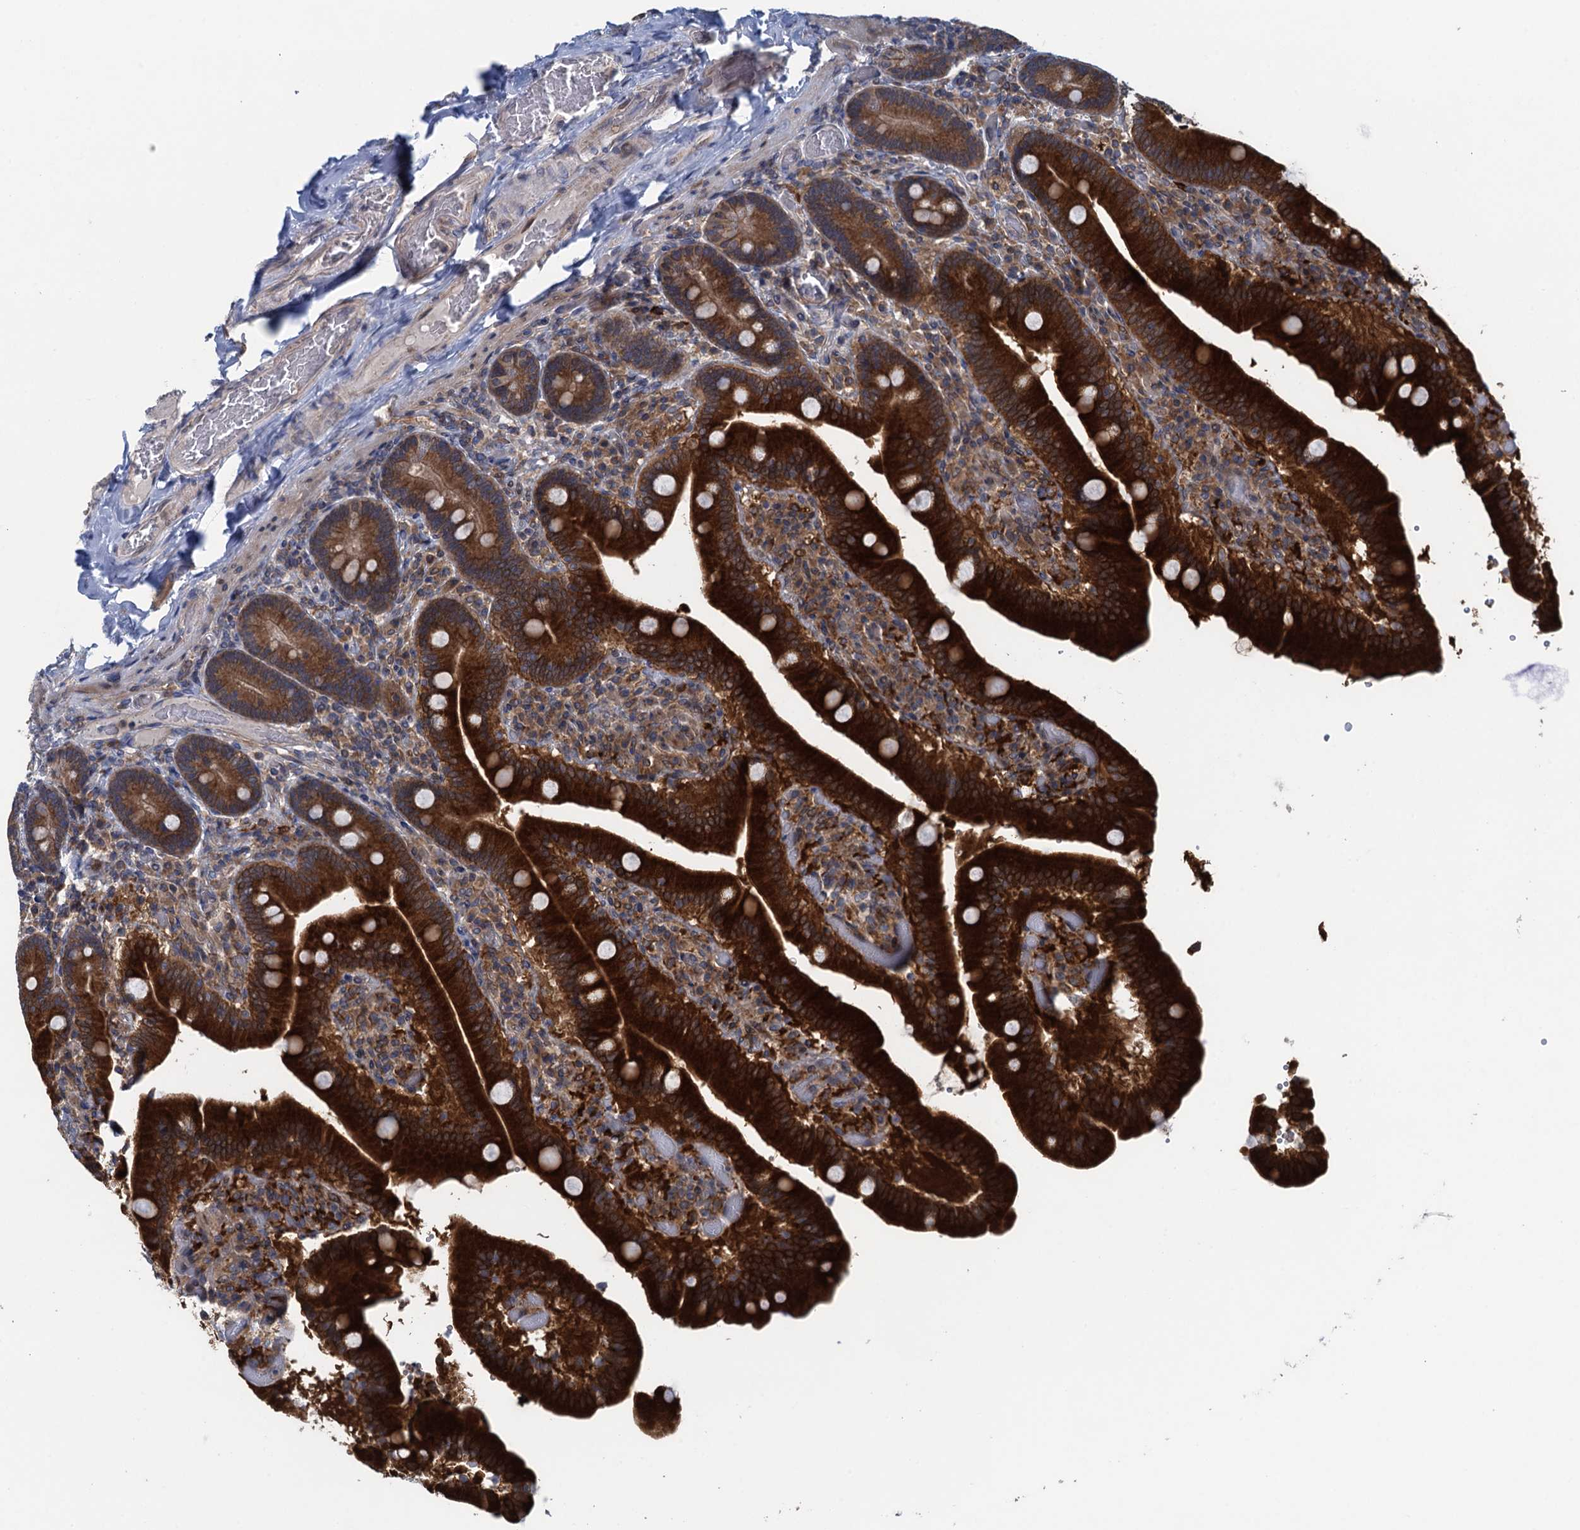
{"staining": {"intensity": "strong", "quantity": ">75%", "location": "cytoplasmic/membranous"}, "tissue": "duodenum", "cell_type": "Glandular cells", "image_type": "normal", "snomed": [{"axis": "morphology", "description": "Normal tissue, NOS"}, {"axis": "topography", "description": "Duodenum"}], "caption": "DAB immunohistochemical staining of benign human duodenum displays strong cytoplasmic/membranous protein staining in approximately >75% of glandular cells.", "gene": "CNTN5", "patient": {"sex": "female", "age": 62}}